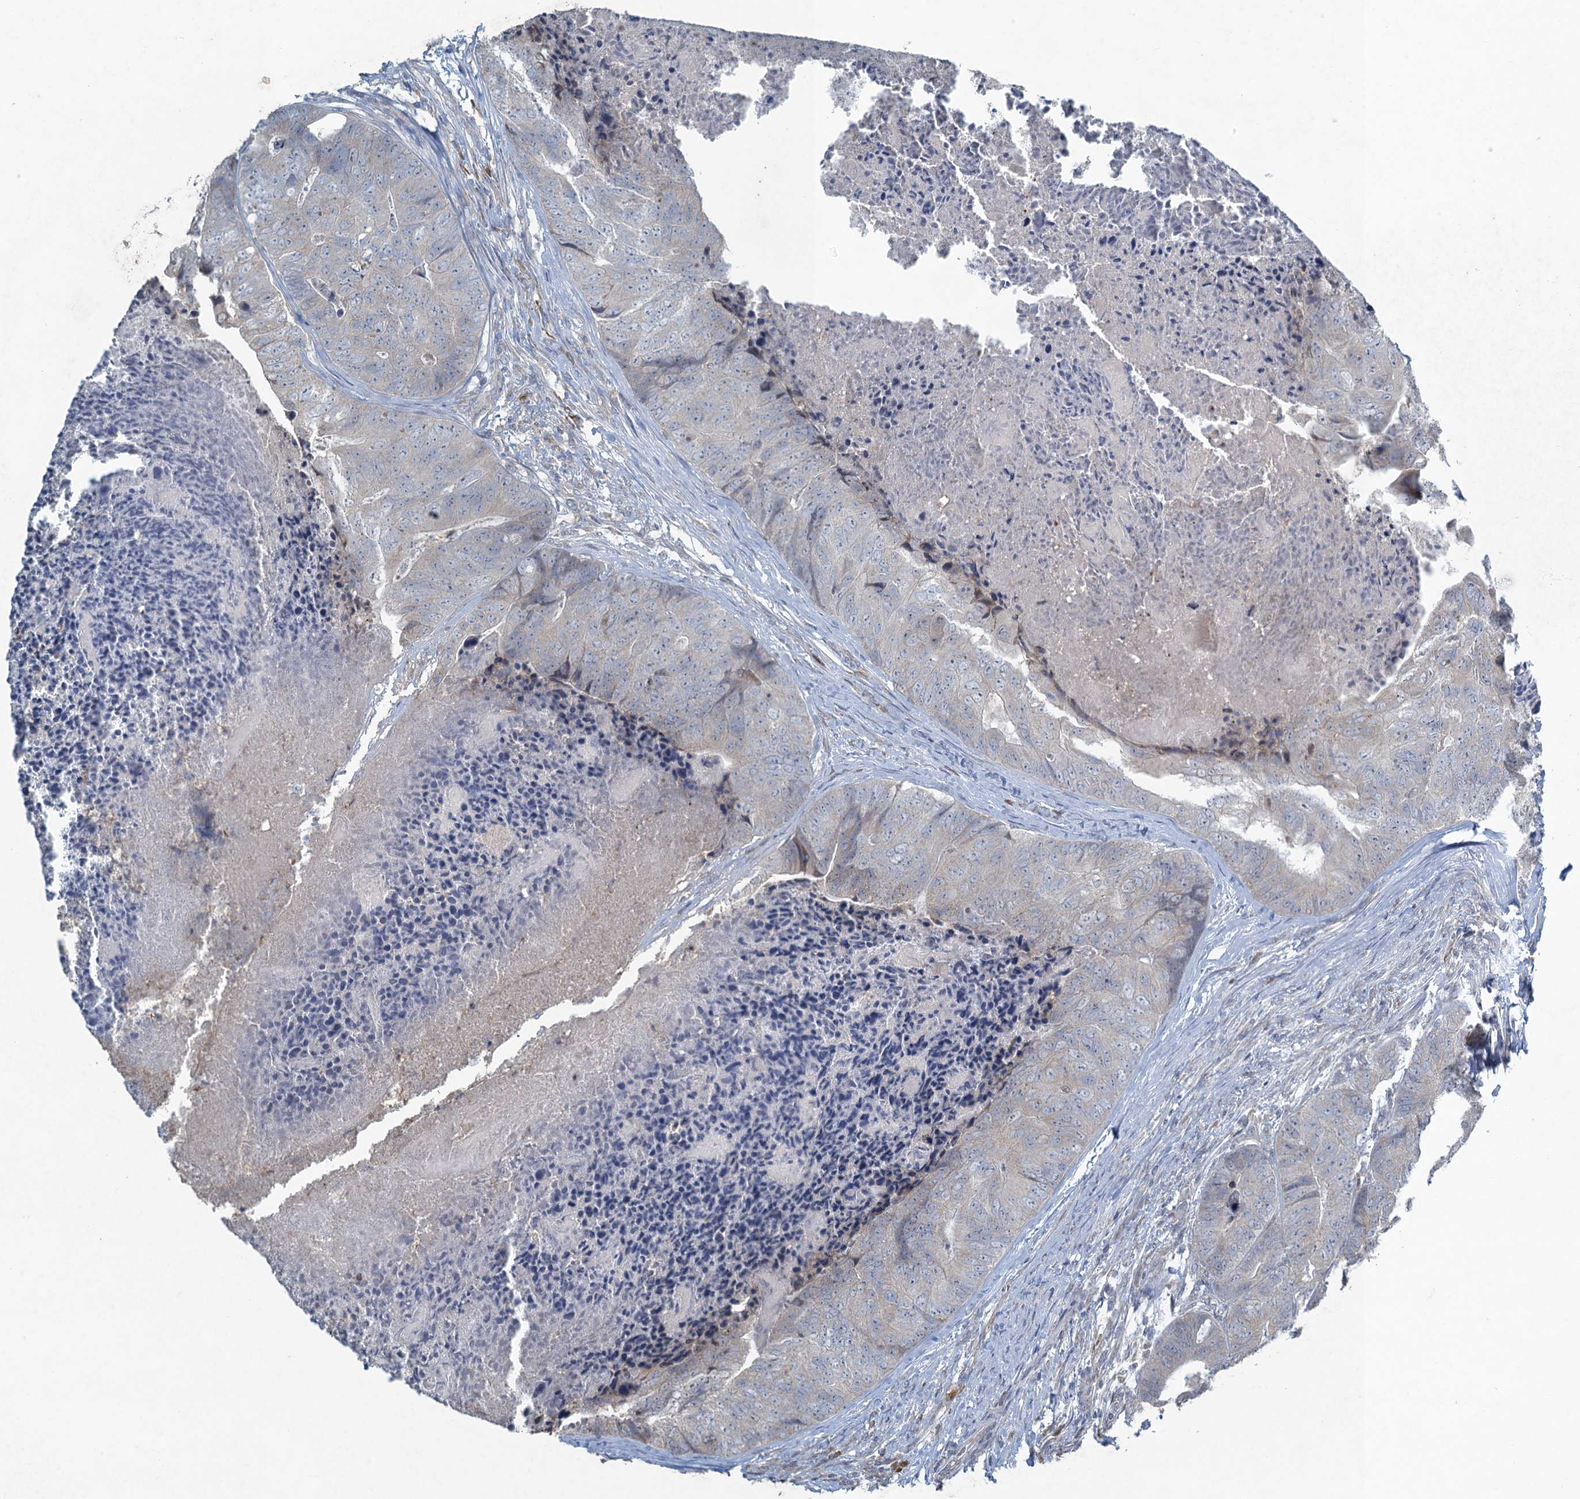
{"staining": {"intensity": "weak", "quantity": "<25%", "location": "cytoplasmic/membranous"}, "tissue": "colorectal cancer", "cell_type": "Tumor cells", "image_type": "cancer", "snomed": [{"axis": "morphology", "description": "Adenocarcinoma, NOS"}, {"axis": "topography", "description": "Colon"}], "caption": "The micrograph displays no staining of tumor cells in colorectal cancer (adenocarcinoma). (Brightfield microscopy of DAB immunohistochemistry at high magnification).", "gene": "TEX35", "patient": {"sex": "female", "age": 67}}